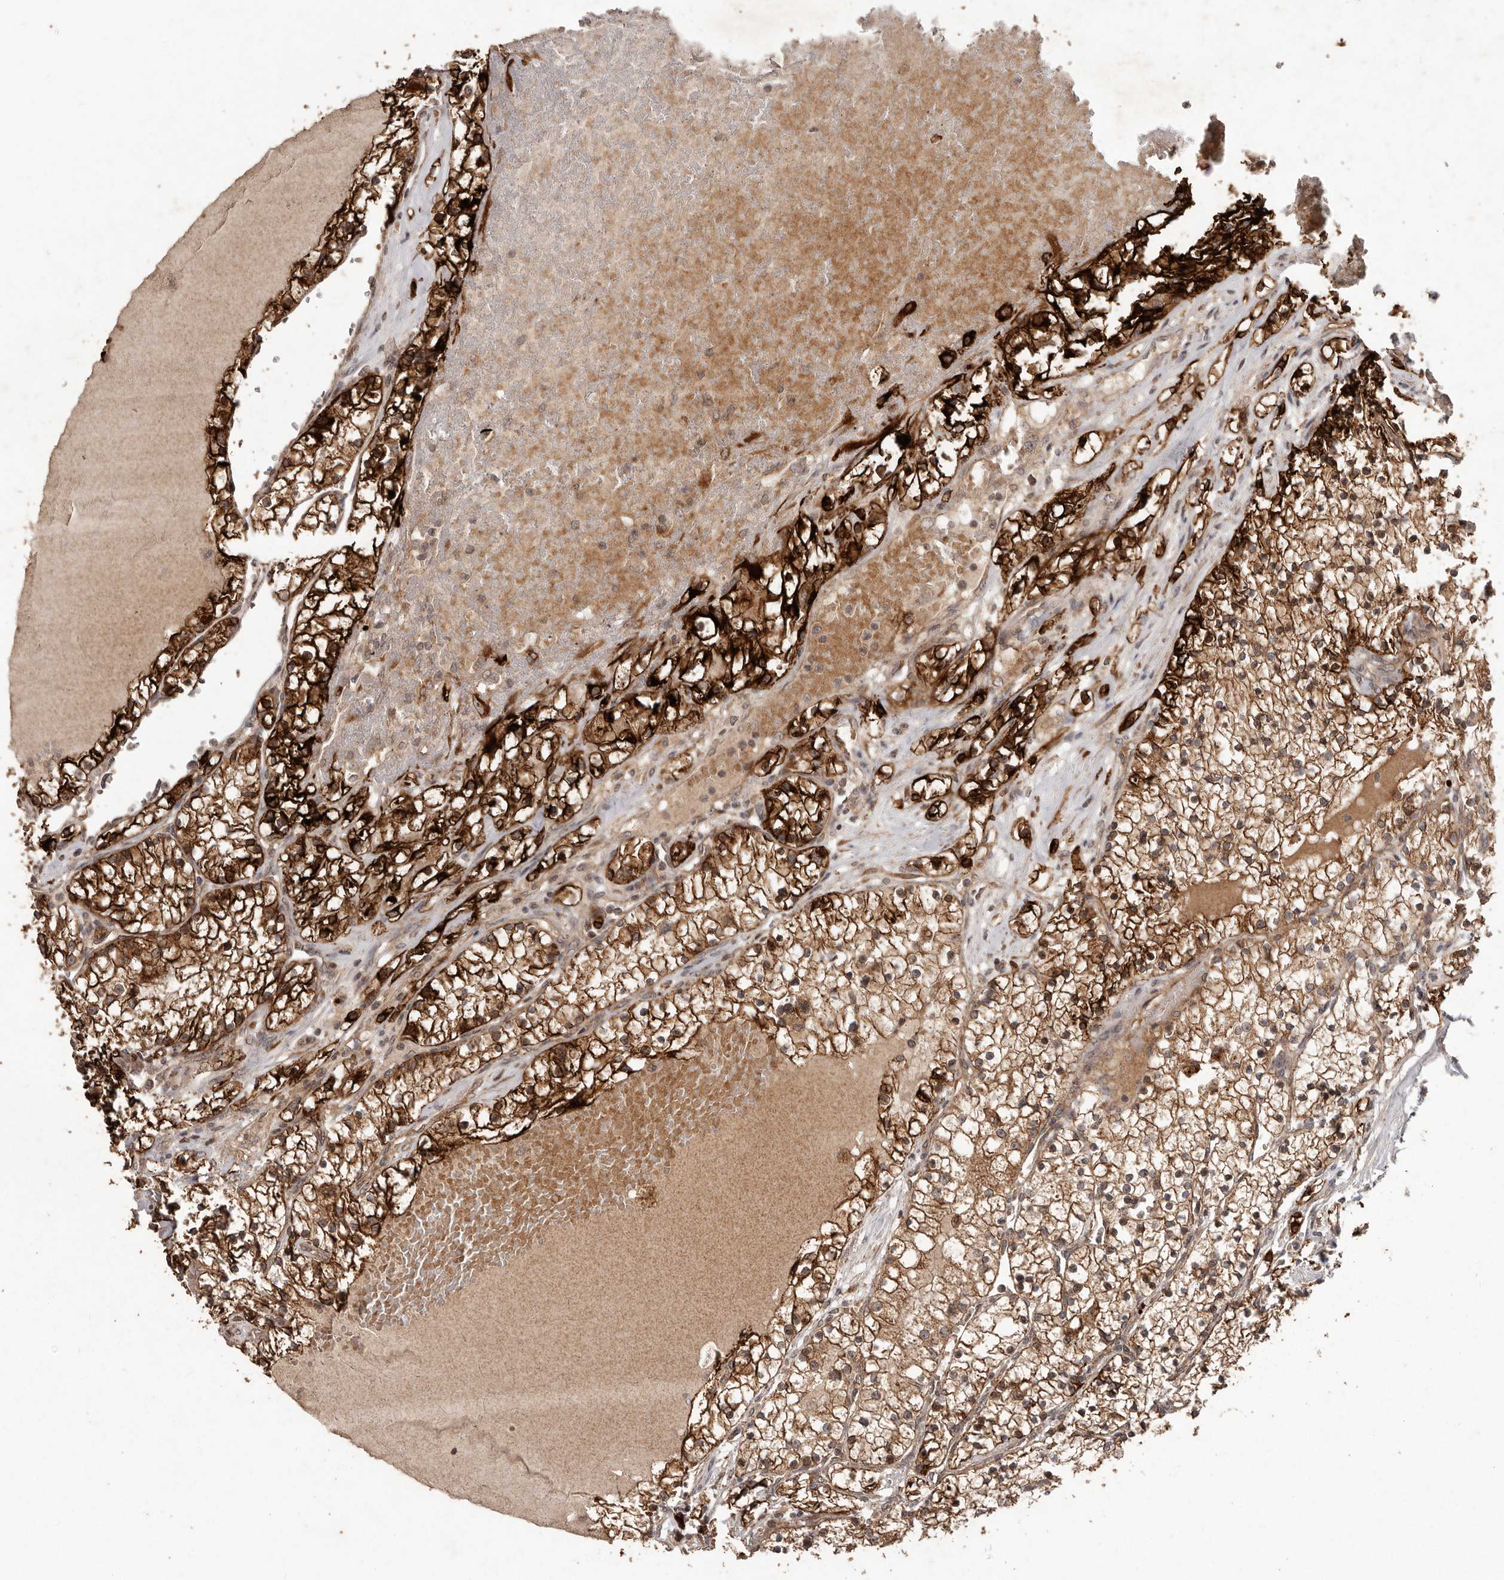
{"staining": {"intensity": "strong", "quantity": ">75%", "location": "cytoplasmic/membranous"}, "tissue": "renal cancer", "cell_type": "Tumor cells", "image_type": "cancer", "snomed": [{"axis": "morphology", "description": "Normal tissue, NOS"}, {"axis": "morphology", "description": "Adenocarcinoma, NOS"}, {"axis": "topography", "description": "Kidney"}], "caption": "Brown immunohistochemical staining in renal adenocarcinoma exhibits strong cytoplasmic/membranous staining in approximately >75% of tumor cells.", "gene": "PLOD2", "patient": {"sex": "male", "age": 68}}